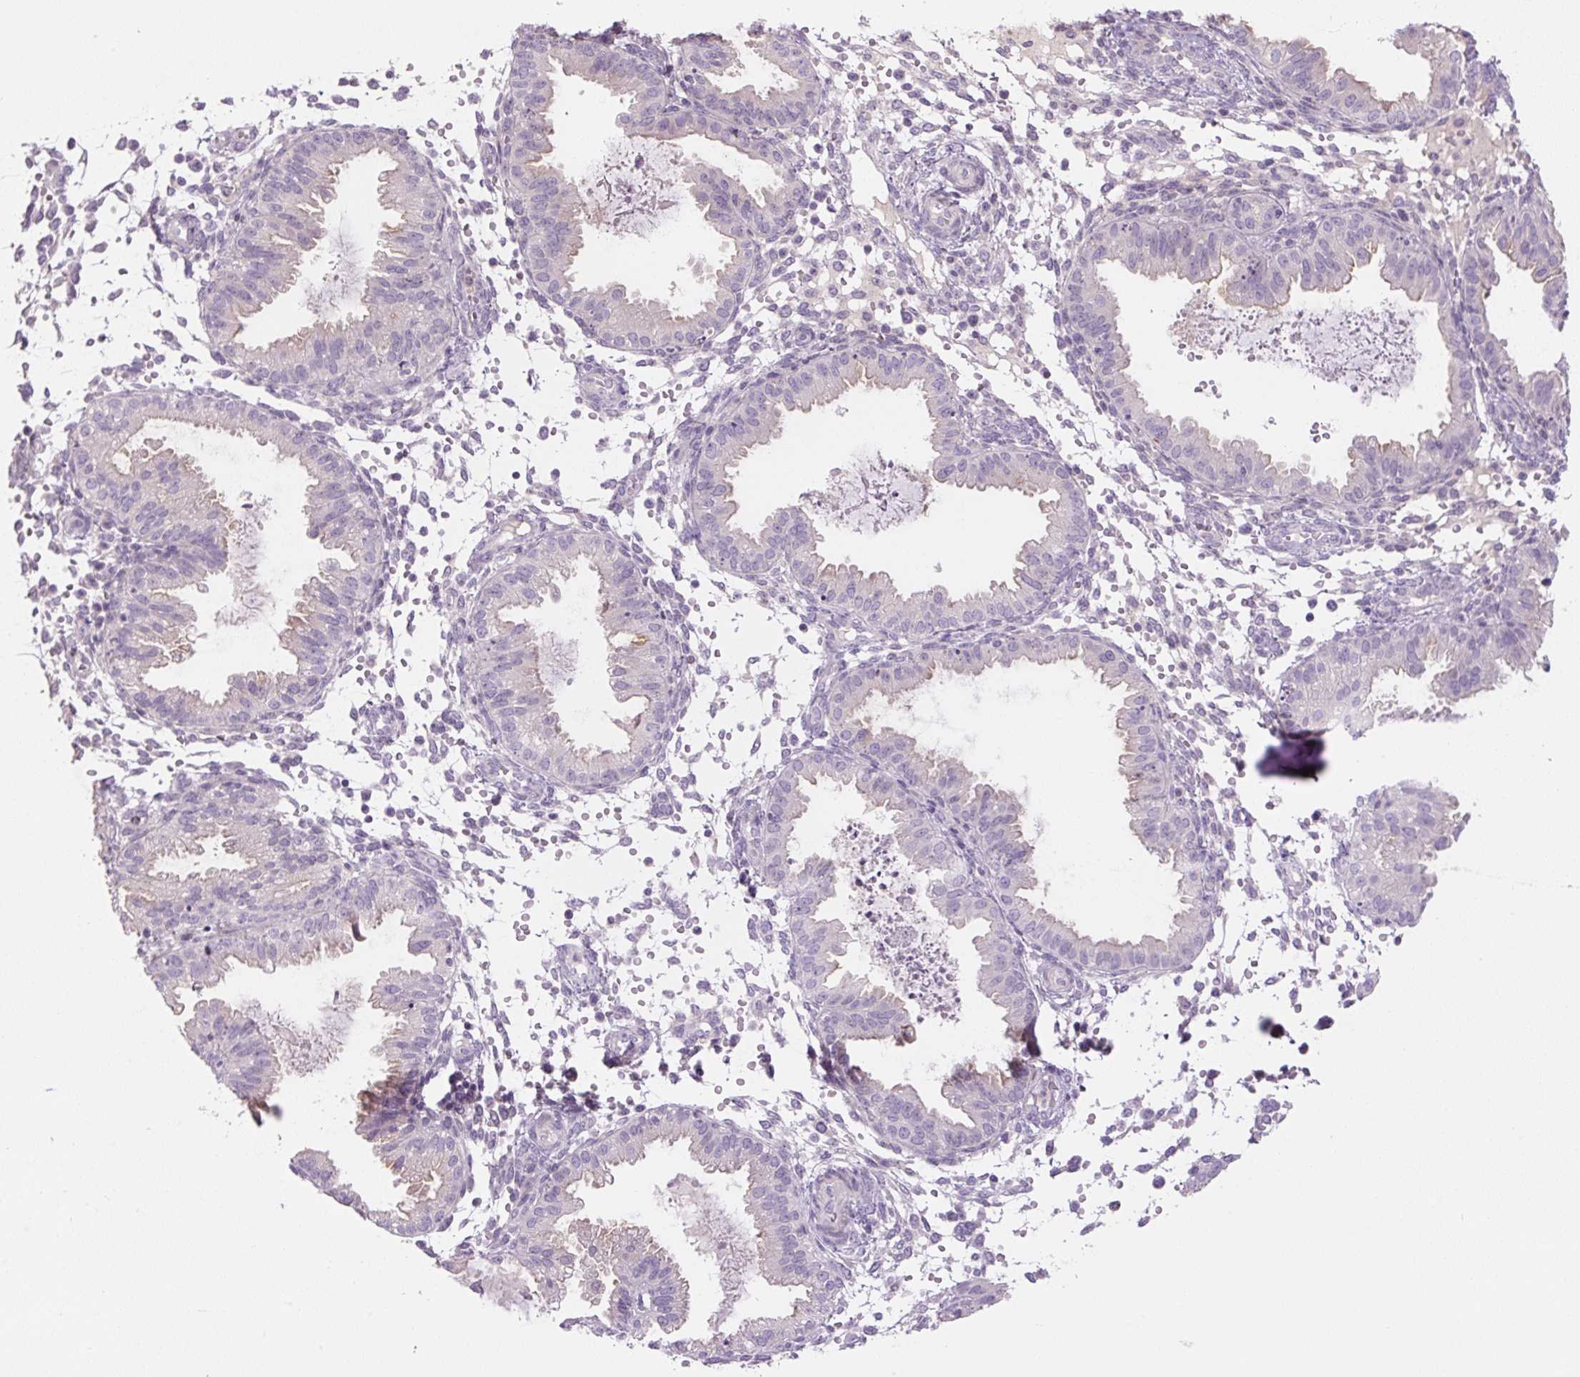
{"staining": {"intensity": "negative", "quantity": "none", "location": "none"}, "tissue": "endometrium", "cell_type": "Cells in endometrial stroma", "image_type": "normal", "snomed": [{"axis": "morphology", "description": "Normal tissue, NOS"}, {"axis": "topography", "description": "Endometrium"}], "caption": "Protein analysis of normal endometrium displays no significant expression in cells in endometrial stroma.", "gene": "TMEM100", "patient": {"sex": "female", "age": 33}}